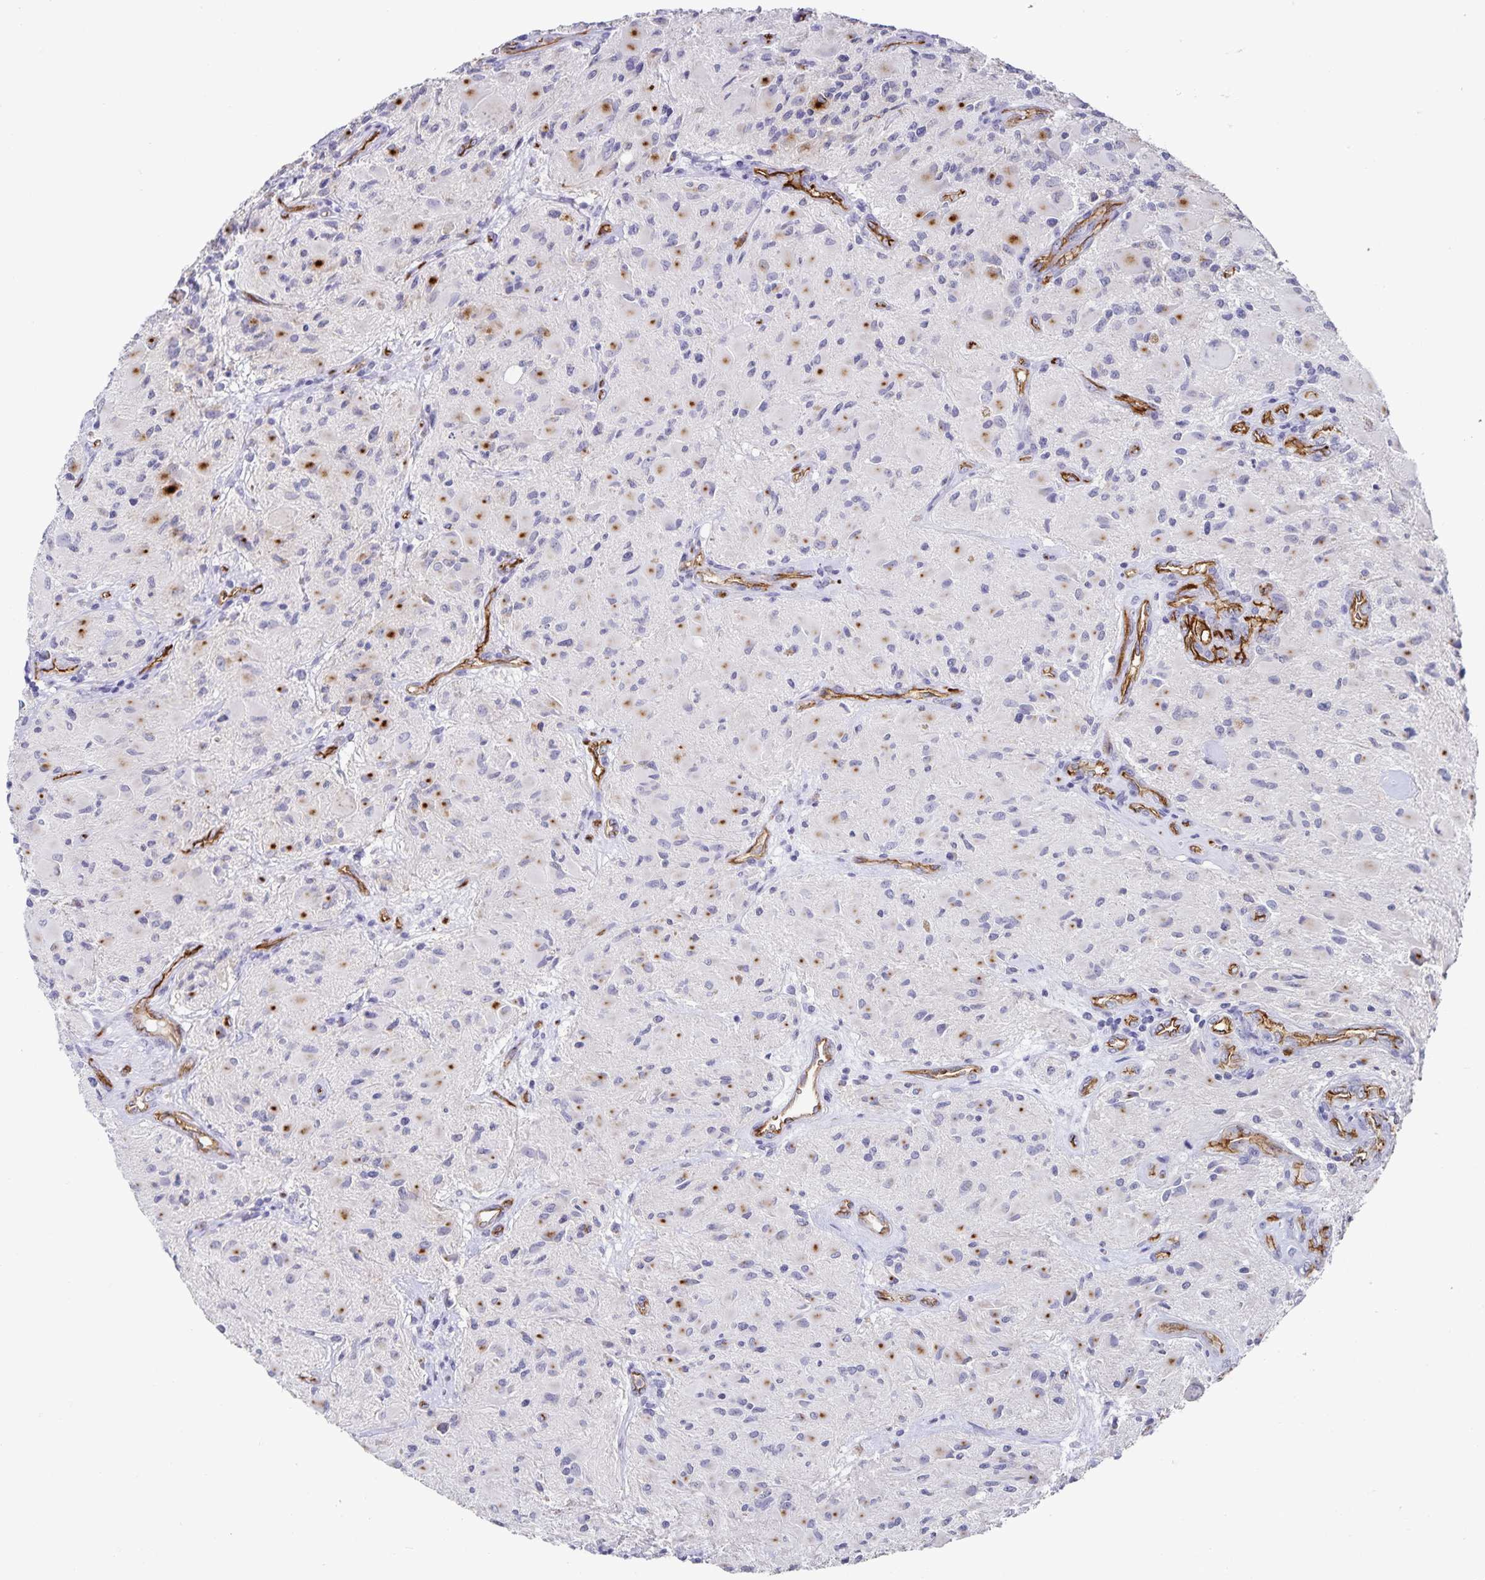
{"staining": {"intensity": "strong", "quantity": "25%-75%", "location": "cytoplasmic/membranous"}, "tissue": "glioma", "cell_type": "Tumor cells", "image_type": "cancer", "snomed": [{"axis": "morphology", "description": "Glioma, malignant, High grade"}, {"axis": "topography", "description": "Brain"}], "caption": "A histopathology image of human malignant glioma (high-grade) stained for a protein displays strong cytoplasmic/membranous brown staining in tumor cells. The staining was performed using DAB (3,3'-diaminobenzidine) to visualize the protein expression in brown, while the nuclei were stained in blue with hematoxylin (Magnification: 20x).", "gene": "PODXL", "patient": {"sex": "female", "age": 65}}